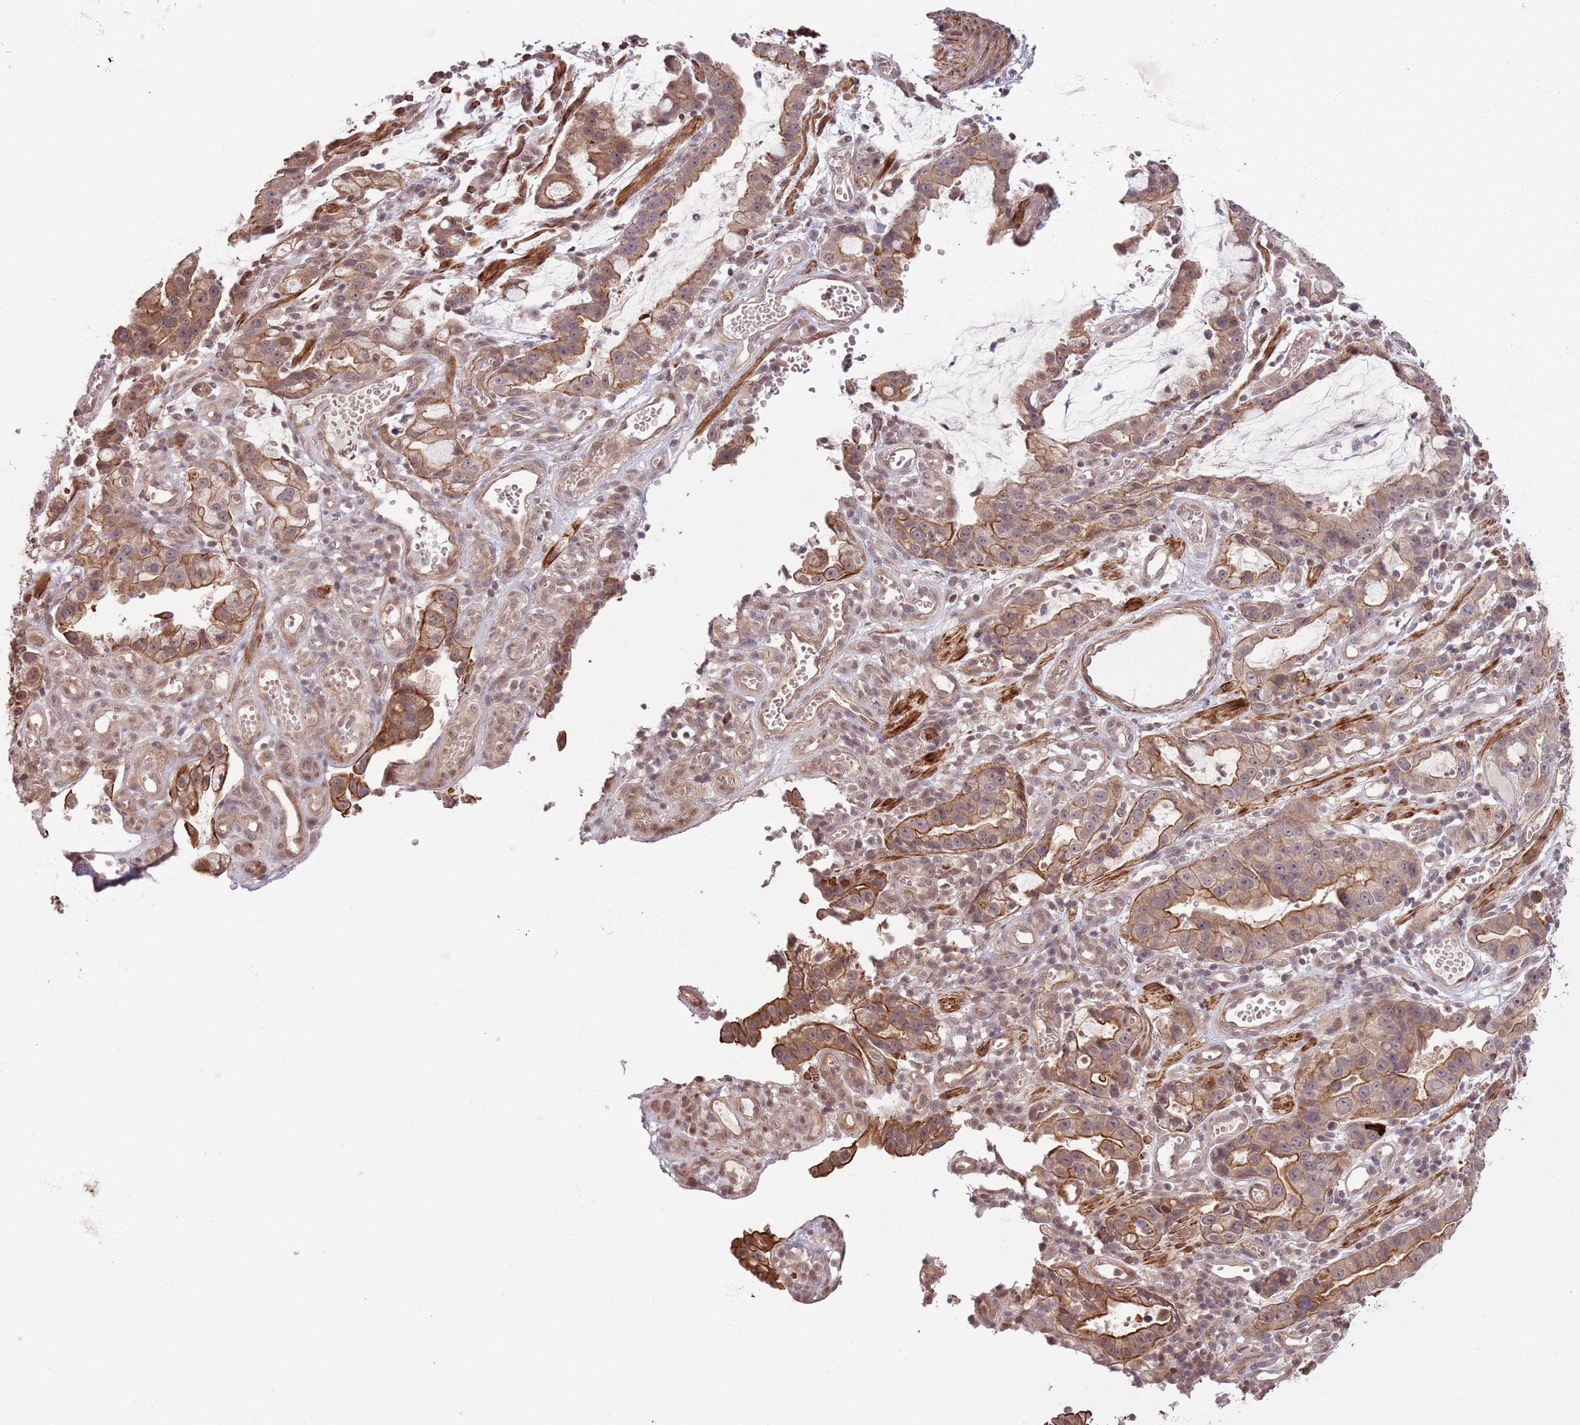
{"staining": {"intensity": "strong", "quantity": "25%-75%", "location": "cytoplasmic/membranous"}, "tissue": "stomach cancer", "cell_type": "Tumor cells", "image_type": "cancer", "snomed": [{"axis": "morphology", "description": "Adenocarcinoma, NOS"}, {"axis": "topography", "description": "Stomach"}], "caption": "Human stomach cancer (adenocarcinoma) stained with a protein marker demonstrates strong staining in tumor cells.", "gene": "CCDC154", "patient": {"sex": "male", "age": 55}}